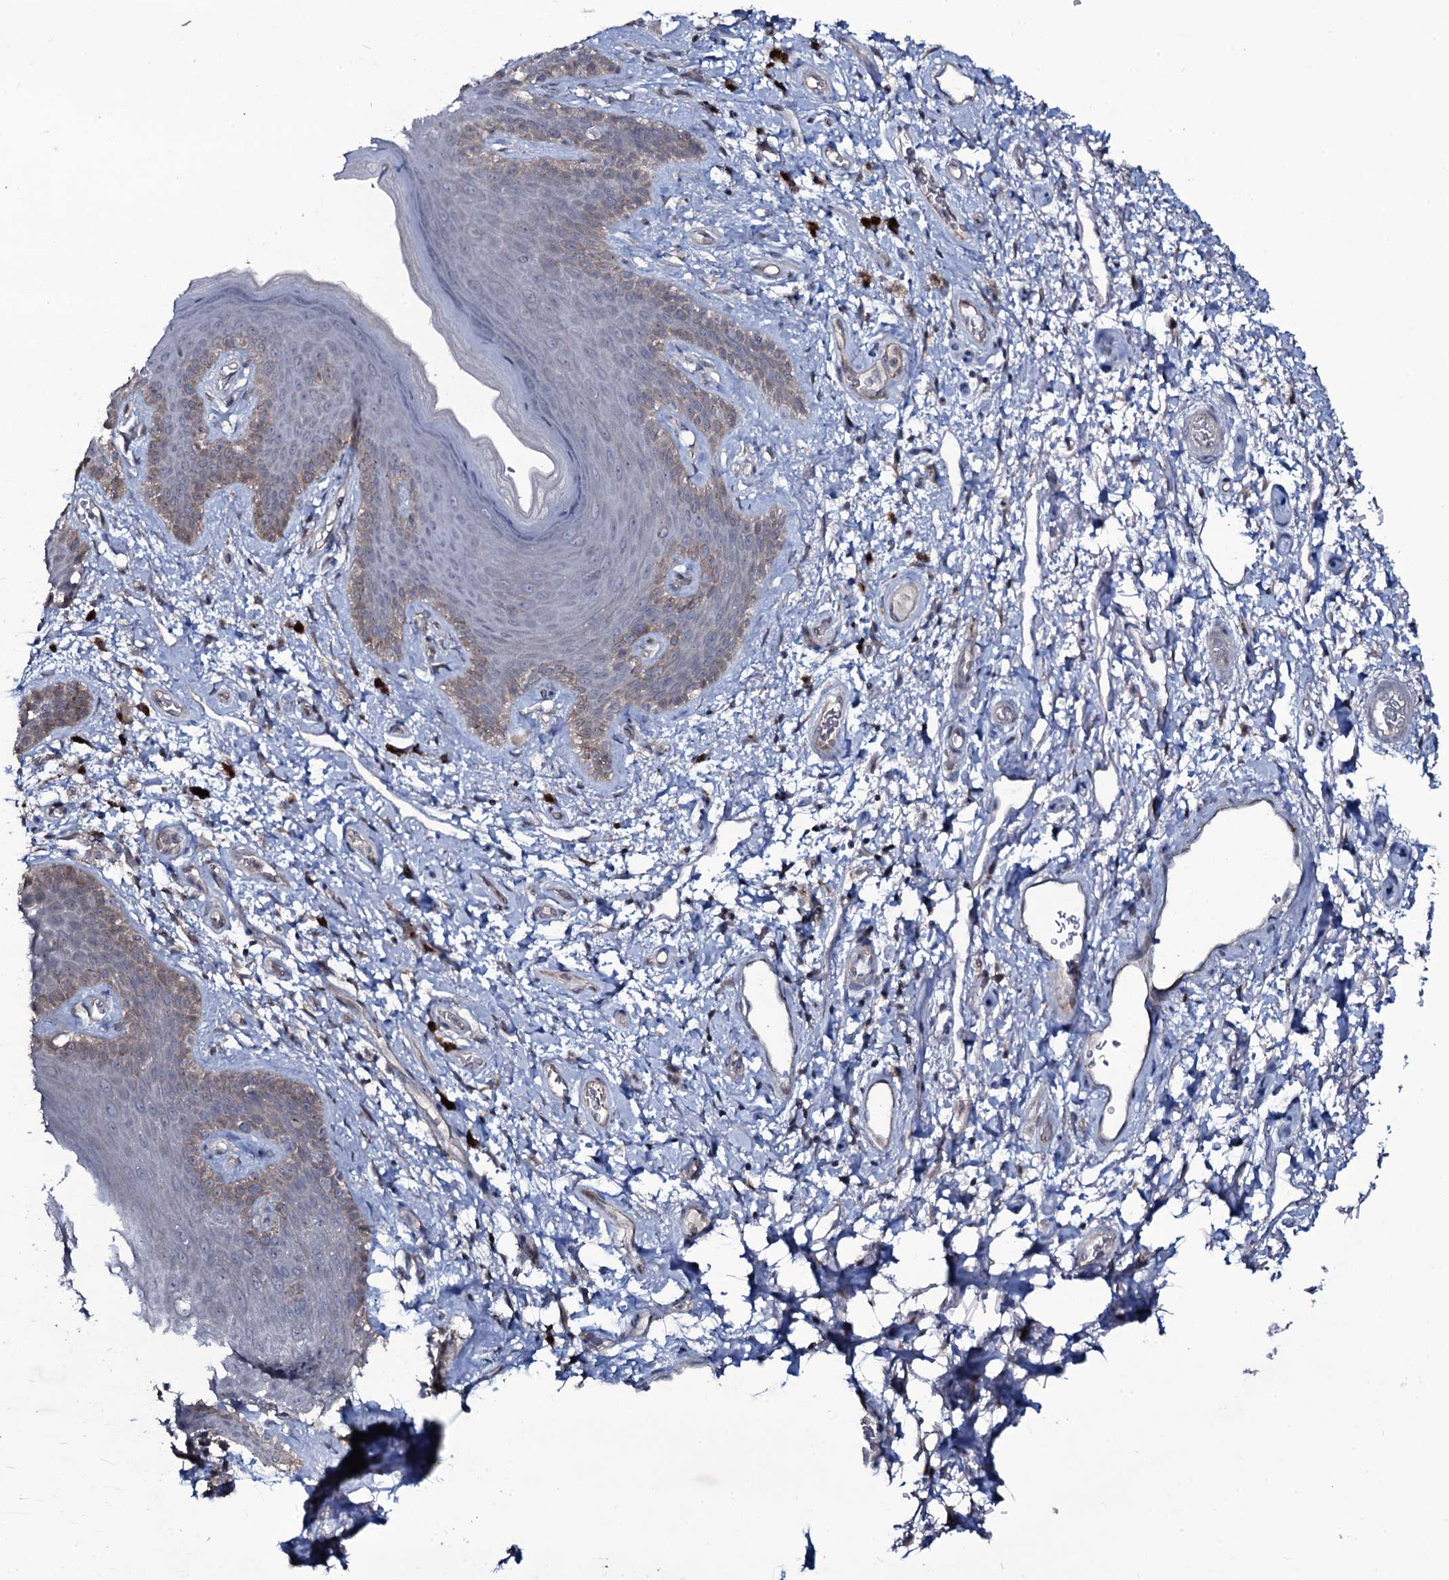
{"staining": {"intensity": "weak", "quantity": "25%-75%", "location": "cytoplasmic/membranous"}, "tissue": "skin", "cell_type": "Epidermal cells", "image_type": "normal", "snomed": [{"axis": "morphology", "description": "Normal tissue, NOS"}, {"axis": "topography", "description": "Anal"}], "caption": "Immunohistochemical staining of normal skin demonstrates low levels of weak cytoplasmic/membranous positivity in approximately 25%-75% of epidermal cells. (Stains: DAB in brown, nuclei in blue, Microscopy: brightfield microscopy at high magnification).", "gene": "SNAP23", "patient": {"sex": "female", "age": 46}}